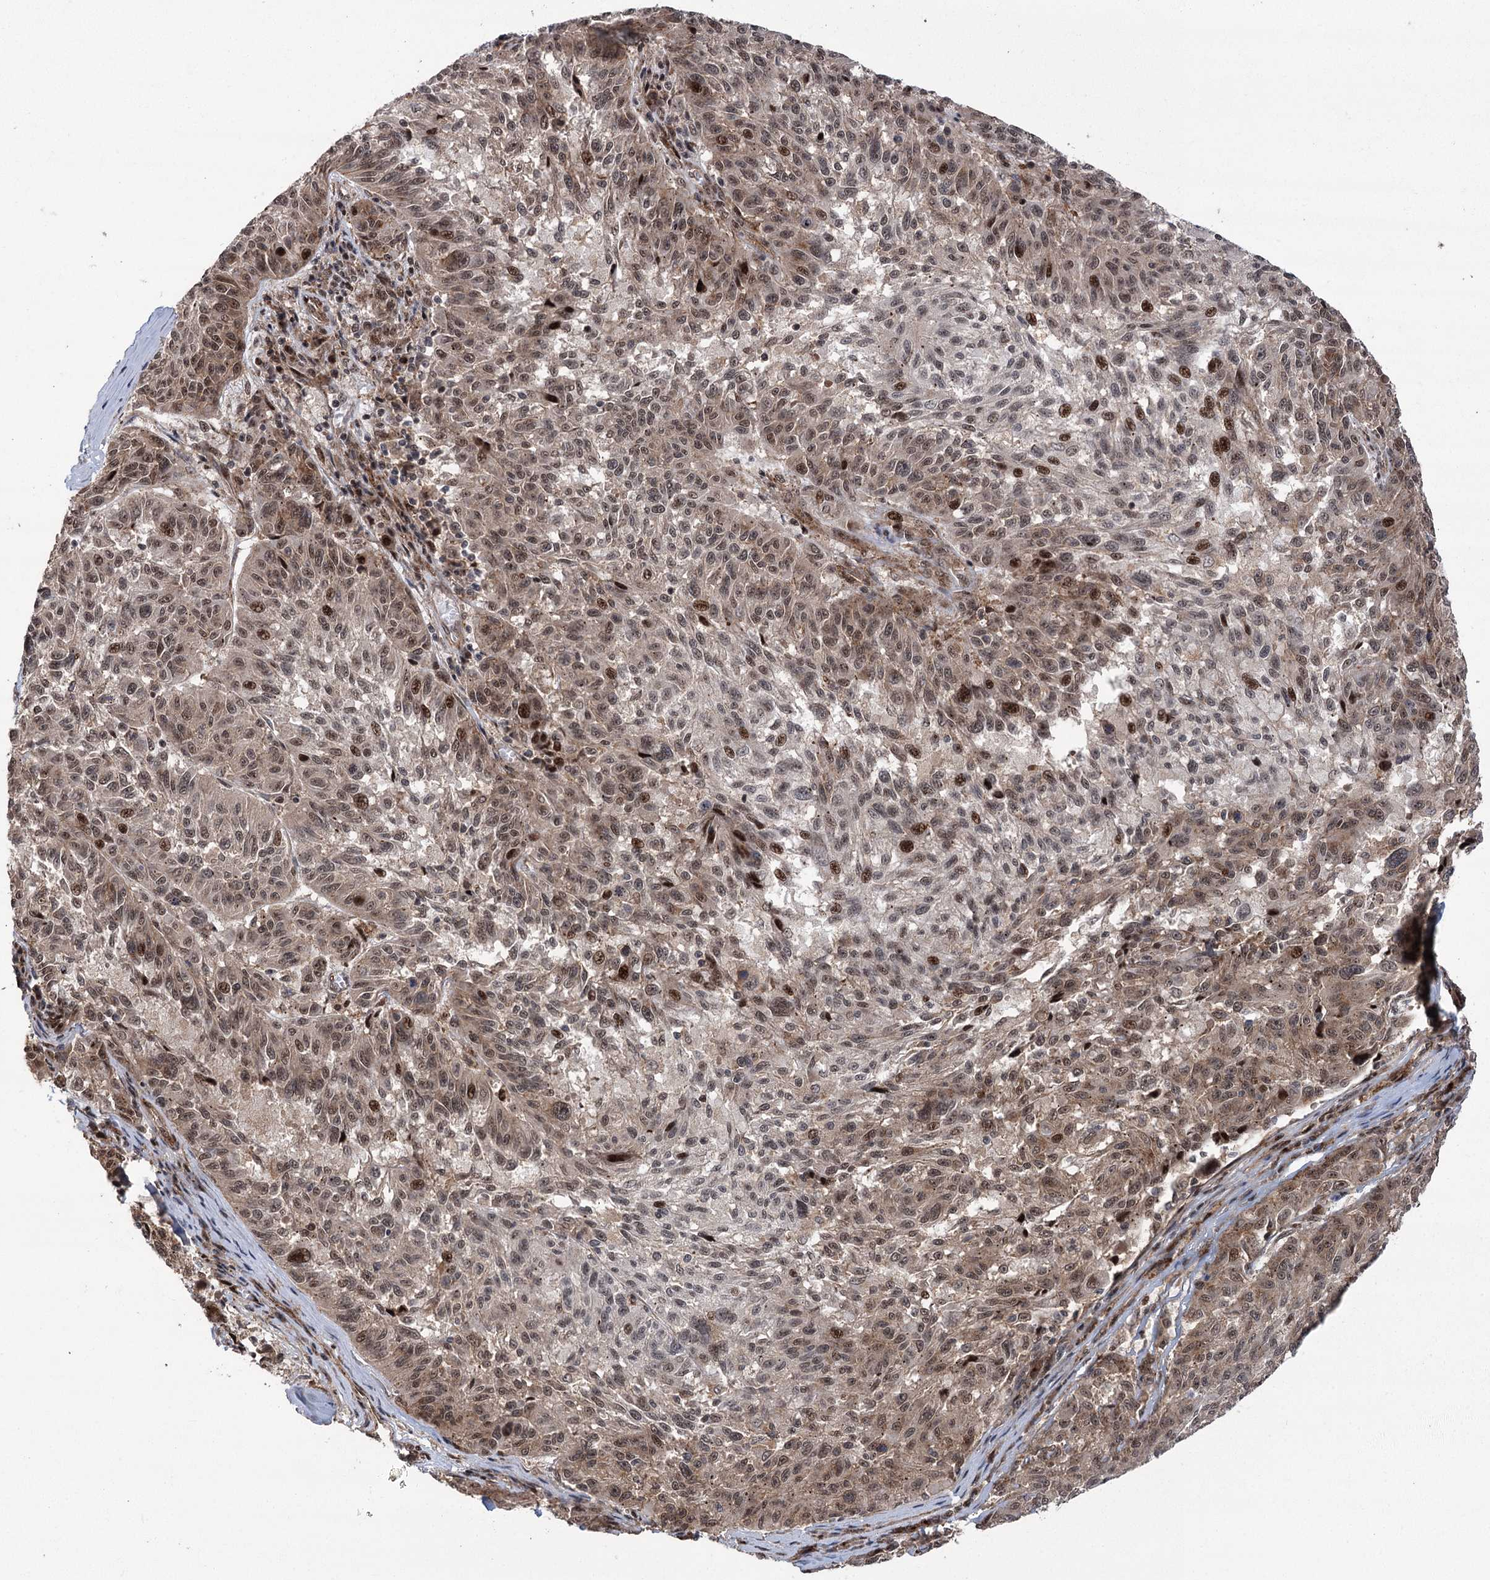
{"staining": {"intensity": "moderate", "quantity": ">75%", "location": "nuclear"}, "tissue": "melanoma", "cell_type": "Tumor cells", "image_type": "cancer", "snomed": [{"axis": "morphology", "description": "Malignant melanoma, NOS"}, {"axis": "topography", "description": "Skin"}], "caption": "Immunohistochemical staining of melanoma shows medium levels of moderate nuclear protein positivity in about >75% of tumor cells.", "gene": "PARM1", "patient": {"sex": "male", "age": 53}}